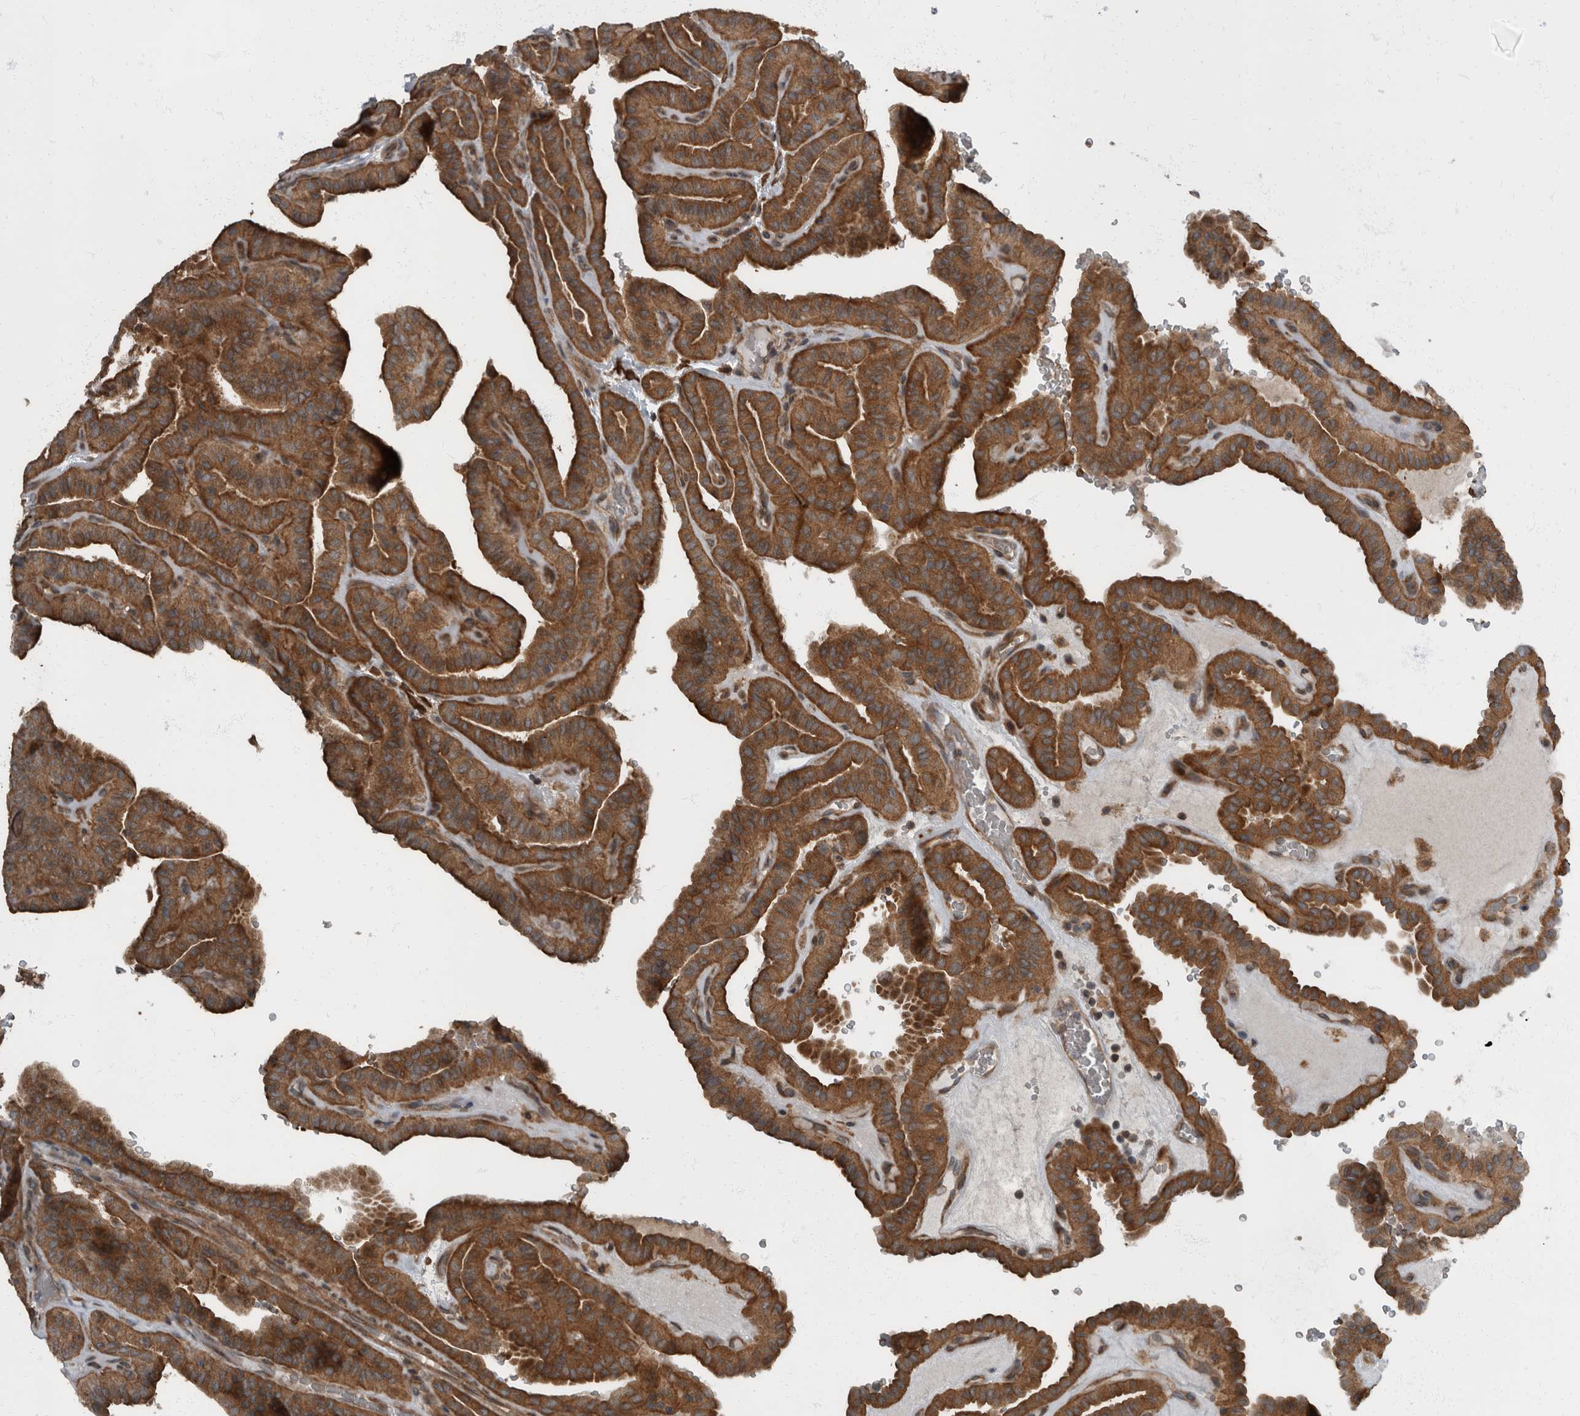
{"staining": {"intensity": "strong", "quantity": ">75%", "location": "cytoplasmic/membranous"}, "tissue": "thyroid cancer", "cell_type": "Tumor cells", "image_type": "cancer", "snomed": [{"axis": "morphology", "description": "Papillary adenocarcinoma, NOS"}, {"axis": "topography", "description": "Thyroid gland"}], "caption": "Tumor cells exhibit high levels of strong cytoplasmic/membranous staining in about >75% of cells in thyroid cancer (papillary adenocarcinoma). (DAB = brown stain, brightfield microscopy at high magnification).", "gene": "RABGGTB", "patient": {"sex": "male", "age": 77}}